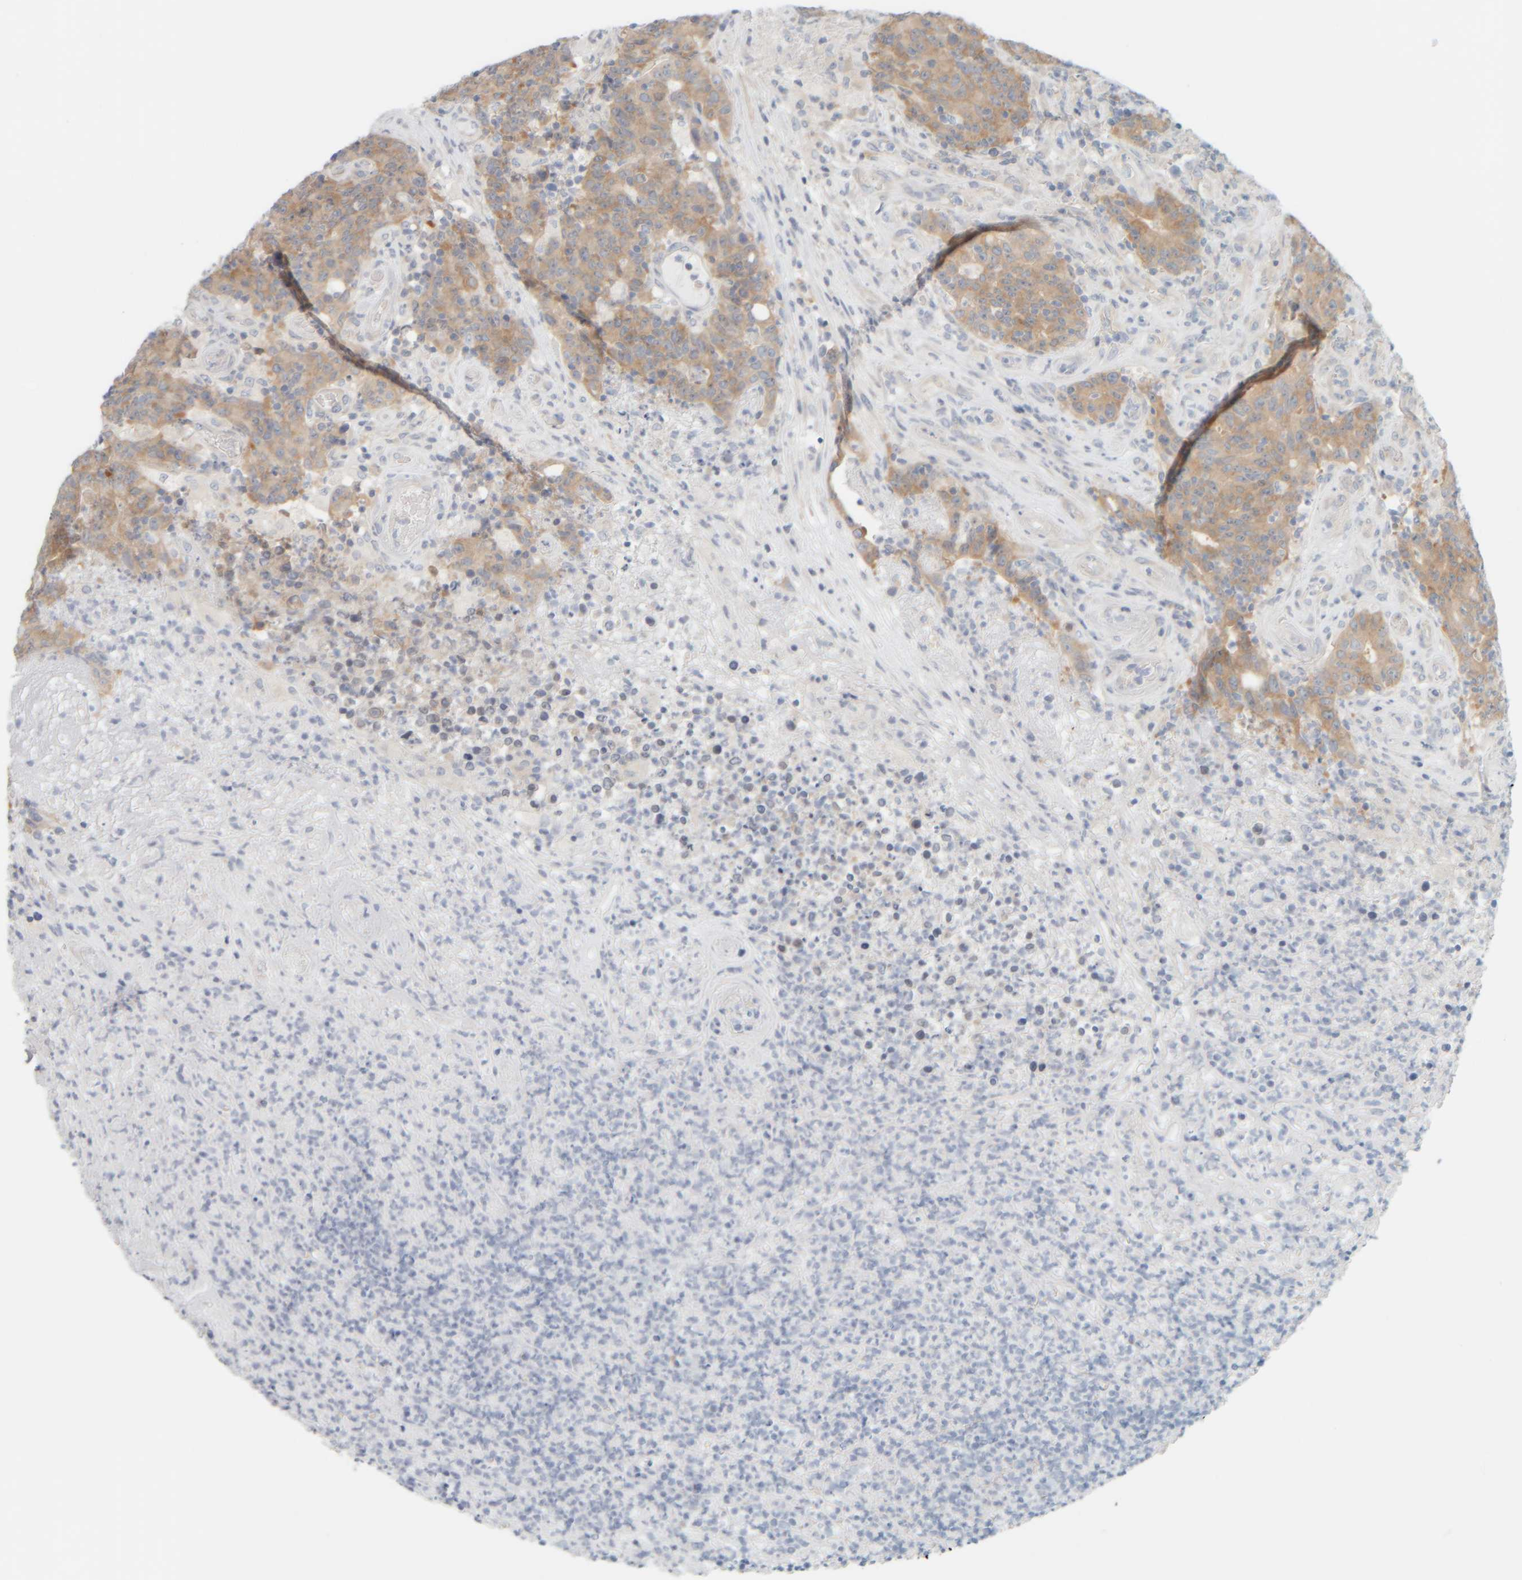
{"staining": {"intensity": "weak", "quantity": ">75%", "location": "cytoplasmic/membranous"}, "tissue": "colorectal cancer", "cell_type": "Tumor cells", "image_type": "cancer", "snomed": [{"axis": "morphology", "description": "Normal tissue, NOS"}, {"axis": "morphology", "description": "Adenocarcinoma, NOS"}, {"axis": "topography", "description": "Colon"}], "caption": "Immunohistochemistry (IHC) photomicrograph of neoplastic tissue: human colorectal adenocarcinoma stained using immunohistochemistry displays low levels of weak protein expression localized specifically in the cytoplasmic/membranous of tumor cells, appearing as a cytoplasmic/membranous brown color.", "gene": "PTGES3L-AARSD1", "patient": {"sex": "female", "age": 75}}